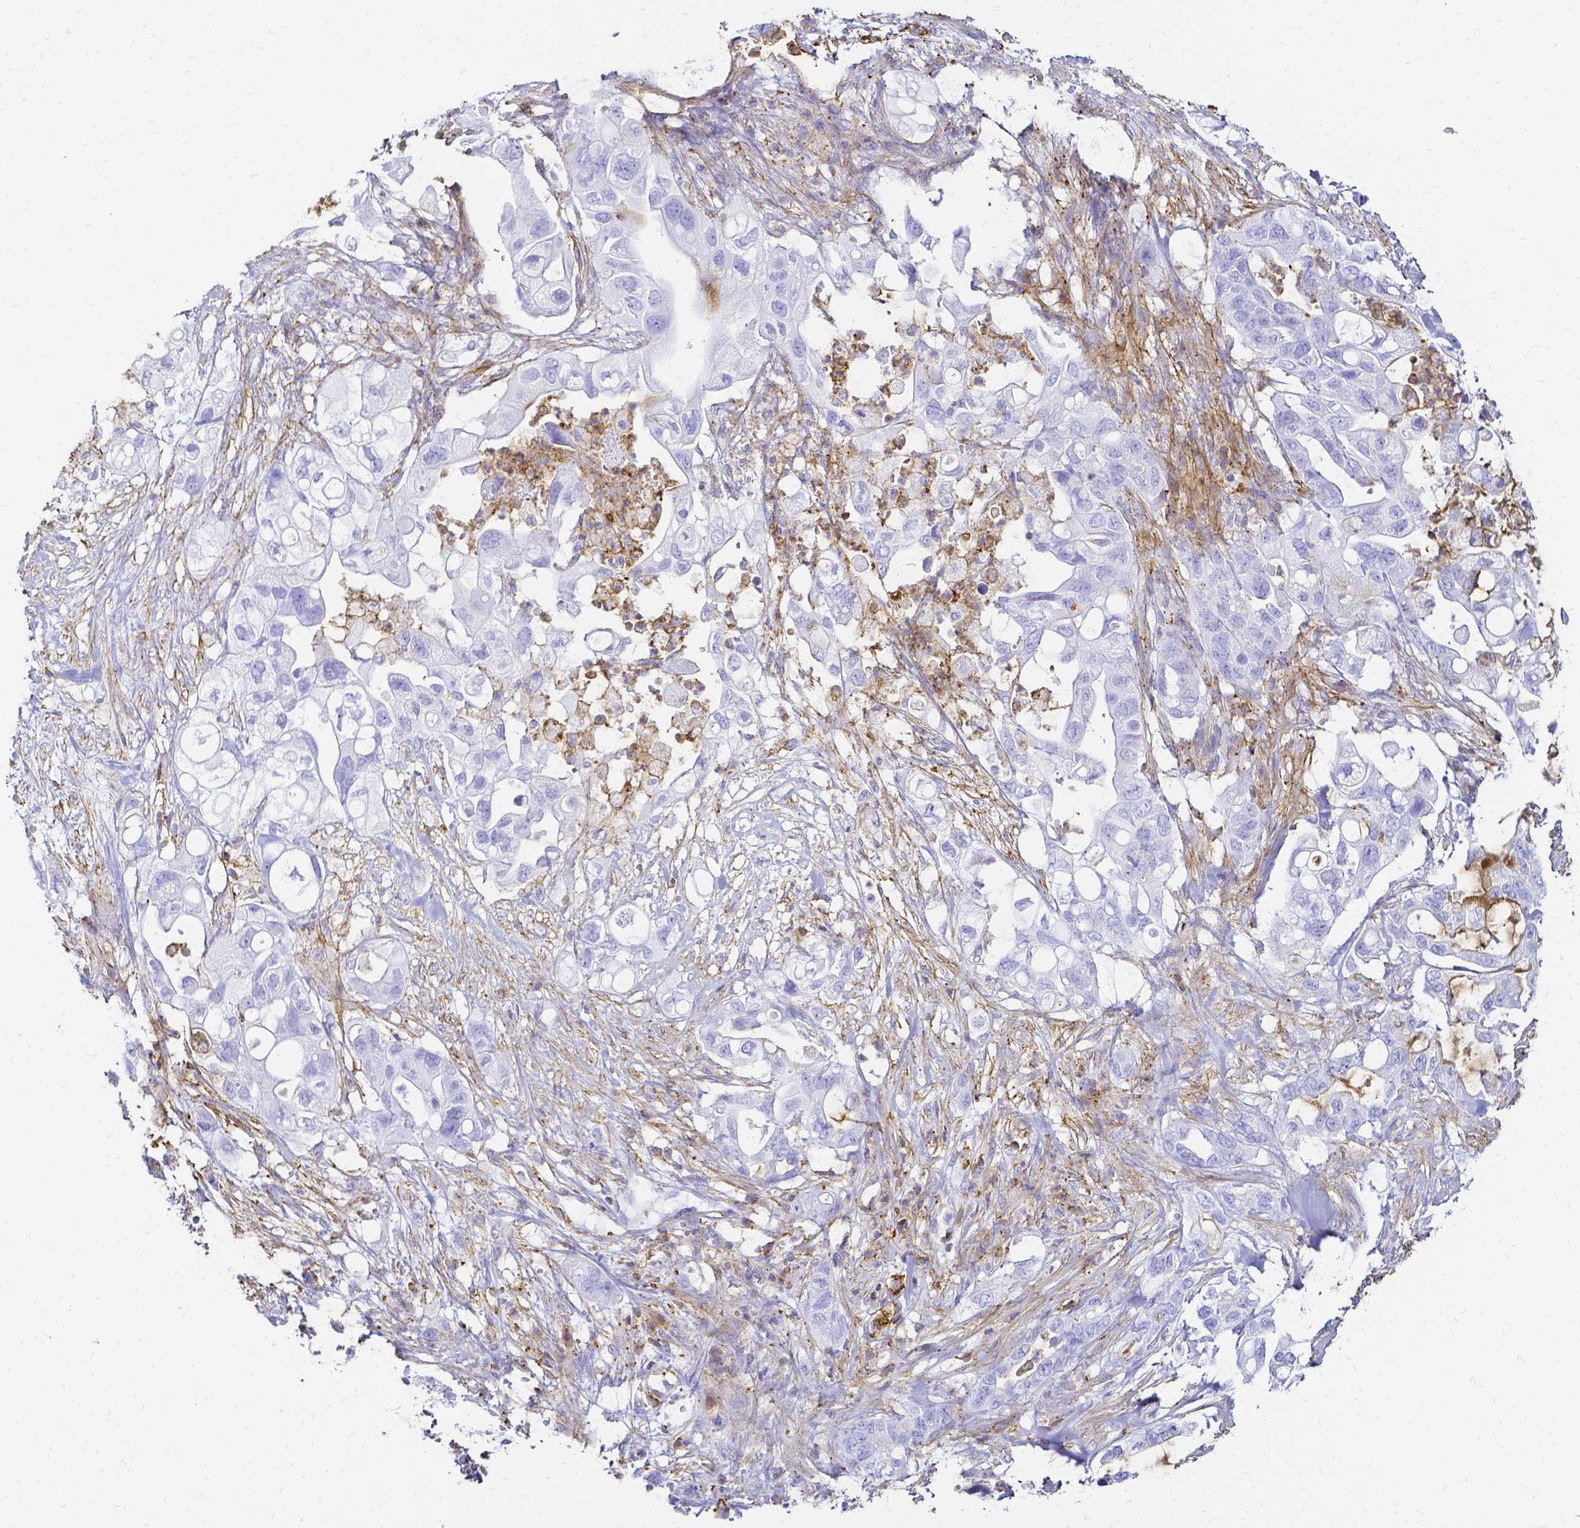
{"staining": {"intensity": "negative", "quantity": "none", "location": "none"}, "tissue": "pancreatic cancer", "cell_type": "Tumor cells", "image_type": "cancer", "snomed": [{"axis": "morphology", "description": "Adenocarcinoma, NOS"}, {"axis": "topography", "description": "Pancreas"}], "caption": "Immunohistochemical staining of human pancreatic cancer demonstrates no significant staining in tumor cells. Nuclei are stained in blue.", "gene": "HSPA12A", "patient": {"sex": "female", "age": 72}}